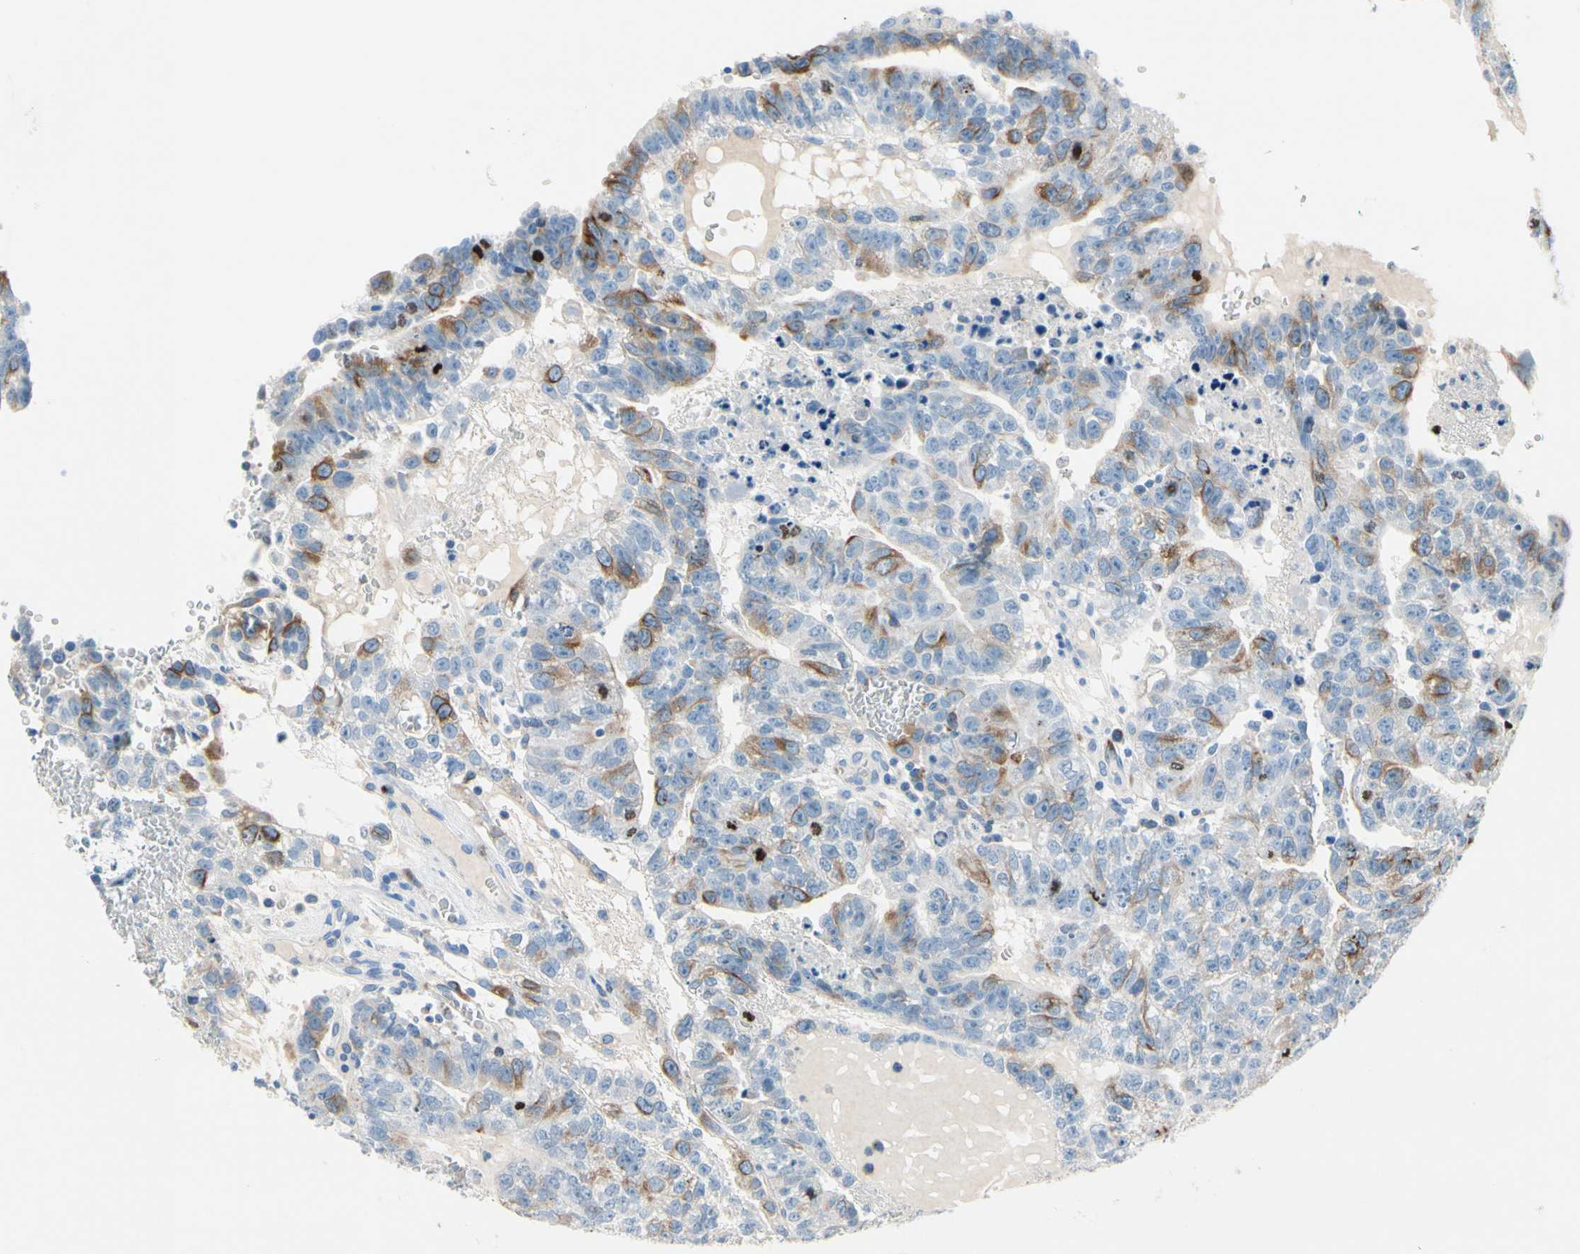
{"staining": {"intensity": "moderate", "quantity": "<25%", "location": "cytoplasmic/membranous"}, "tissue": "testis cancer", "cell_type": "Tumor cells", "image_type": "cancer", "snomed": [{"axis": "morphology", "description": "Seminoma, NOS"}, {"axis": "morphology", "description": "Carcinoma, Embryonal, NOS"}, {"axis": "topography", "description": "Testis"}], "caption": "DAB (3,3'-diaminobenzidine) immunohistochemical staining of human embryonal carcinoma (testis) shows moderate cytoplasmic/membranous protein expression in about <25% of tumor cells. Using DAB (brown) and hematoxylin (blue) stains, captured at high magnification using brightfield microscopy.", "gene": "CKAP2", "patient": {"sex": "male", "age": 52}}